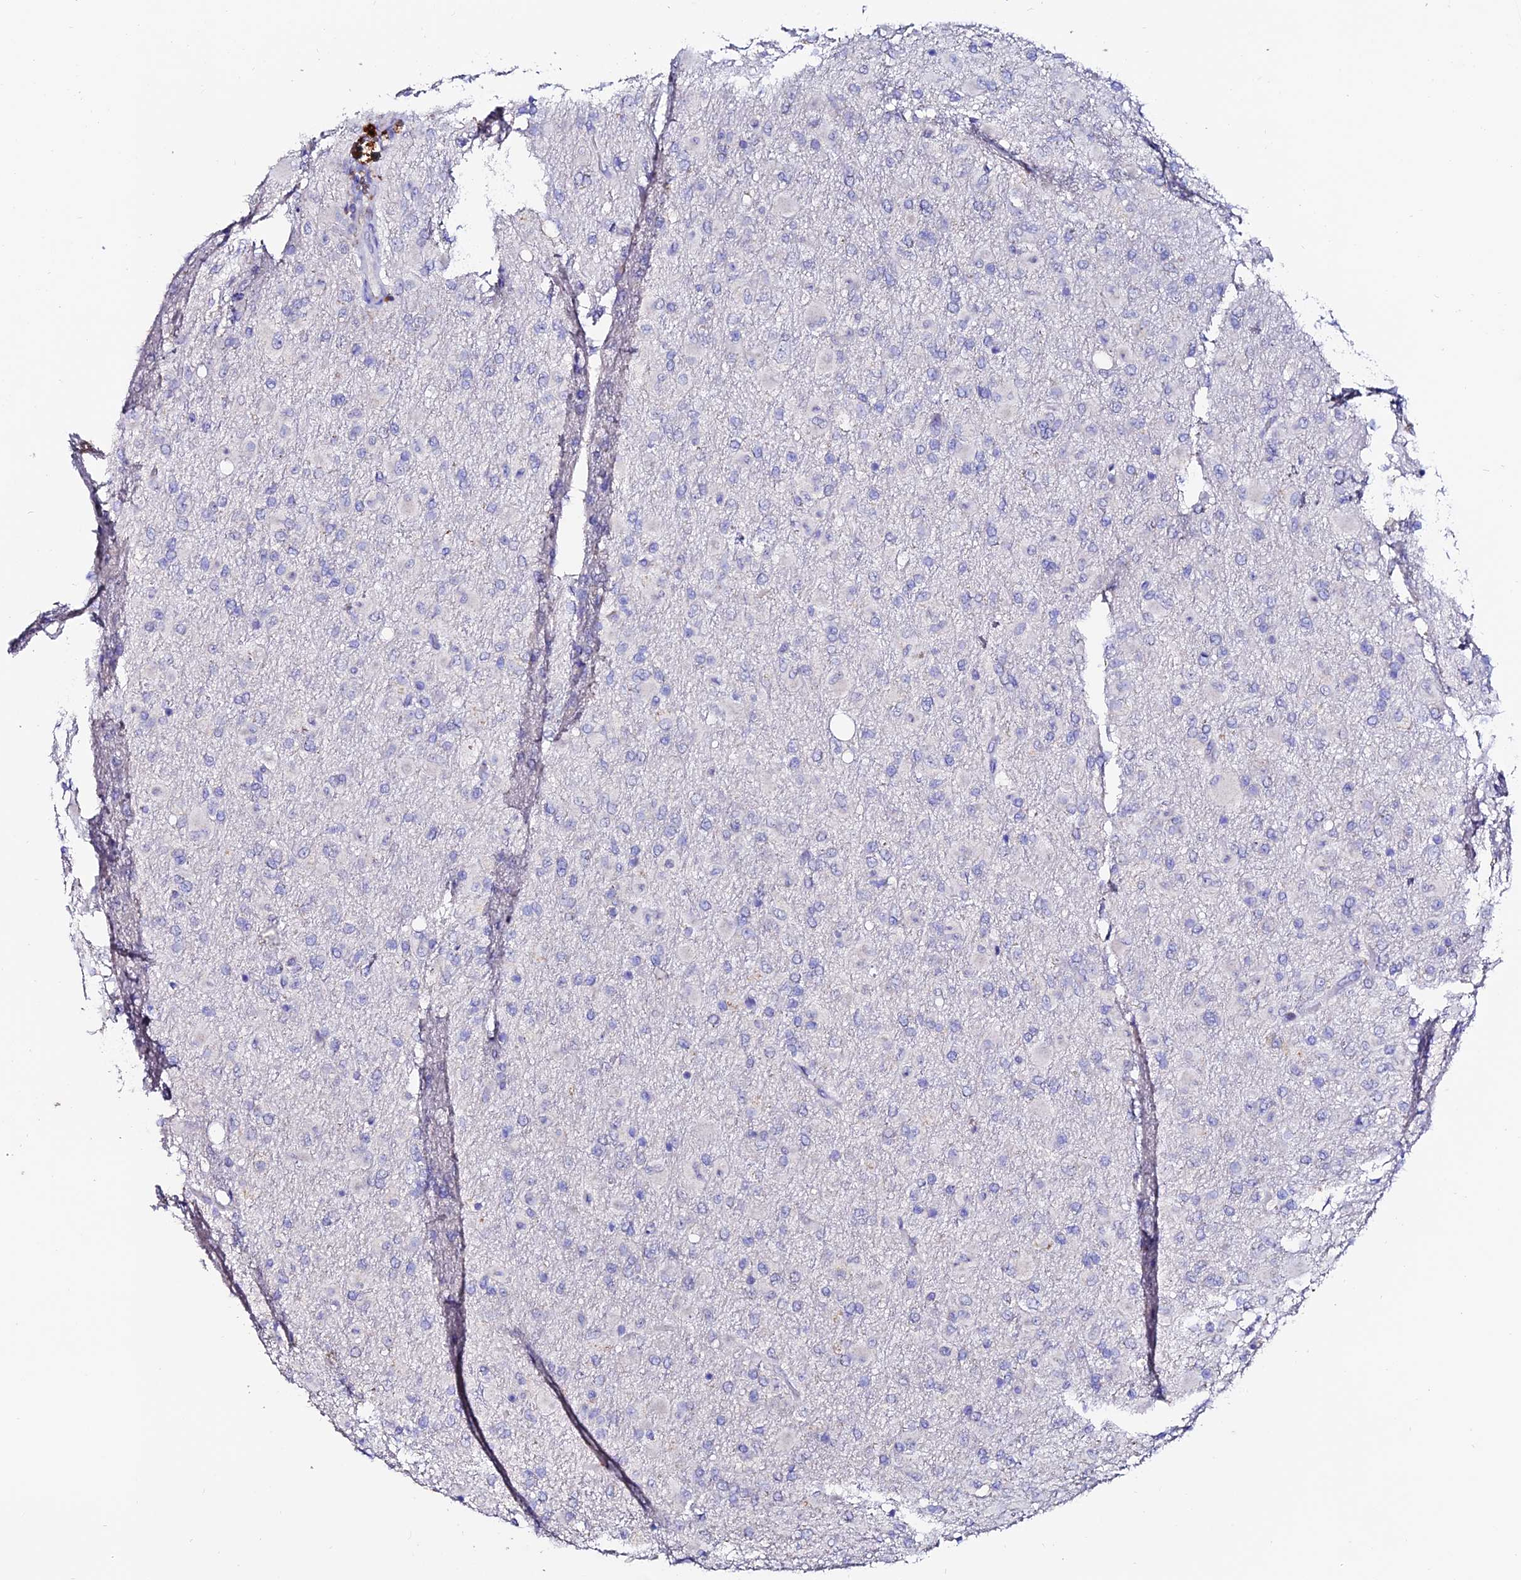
{"staining": {"intensity": "negative", "quantity": "none", "location": "none"}, "tissue": "glioma", "cell_type": "Tumor cells", "image_type": "cancer", "snomed": [{"axis": "morphology", "description": "Glioma, malignant, Low grade"}, {"axis": "topography", "description": "Brain"}], "caption": "DAB immunohistochemical staining of human malignant glioma (low-grade) shows no significant expression in tumor cells. (DAB (3,3'-diaminobenzidine) immunohistochemistry (IHC), high magnification).", "gene": "ESM1", "patient": {"sex": "male", "age": 65}}